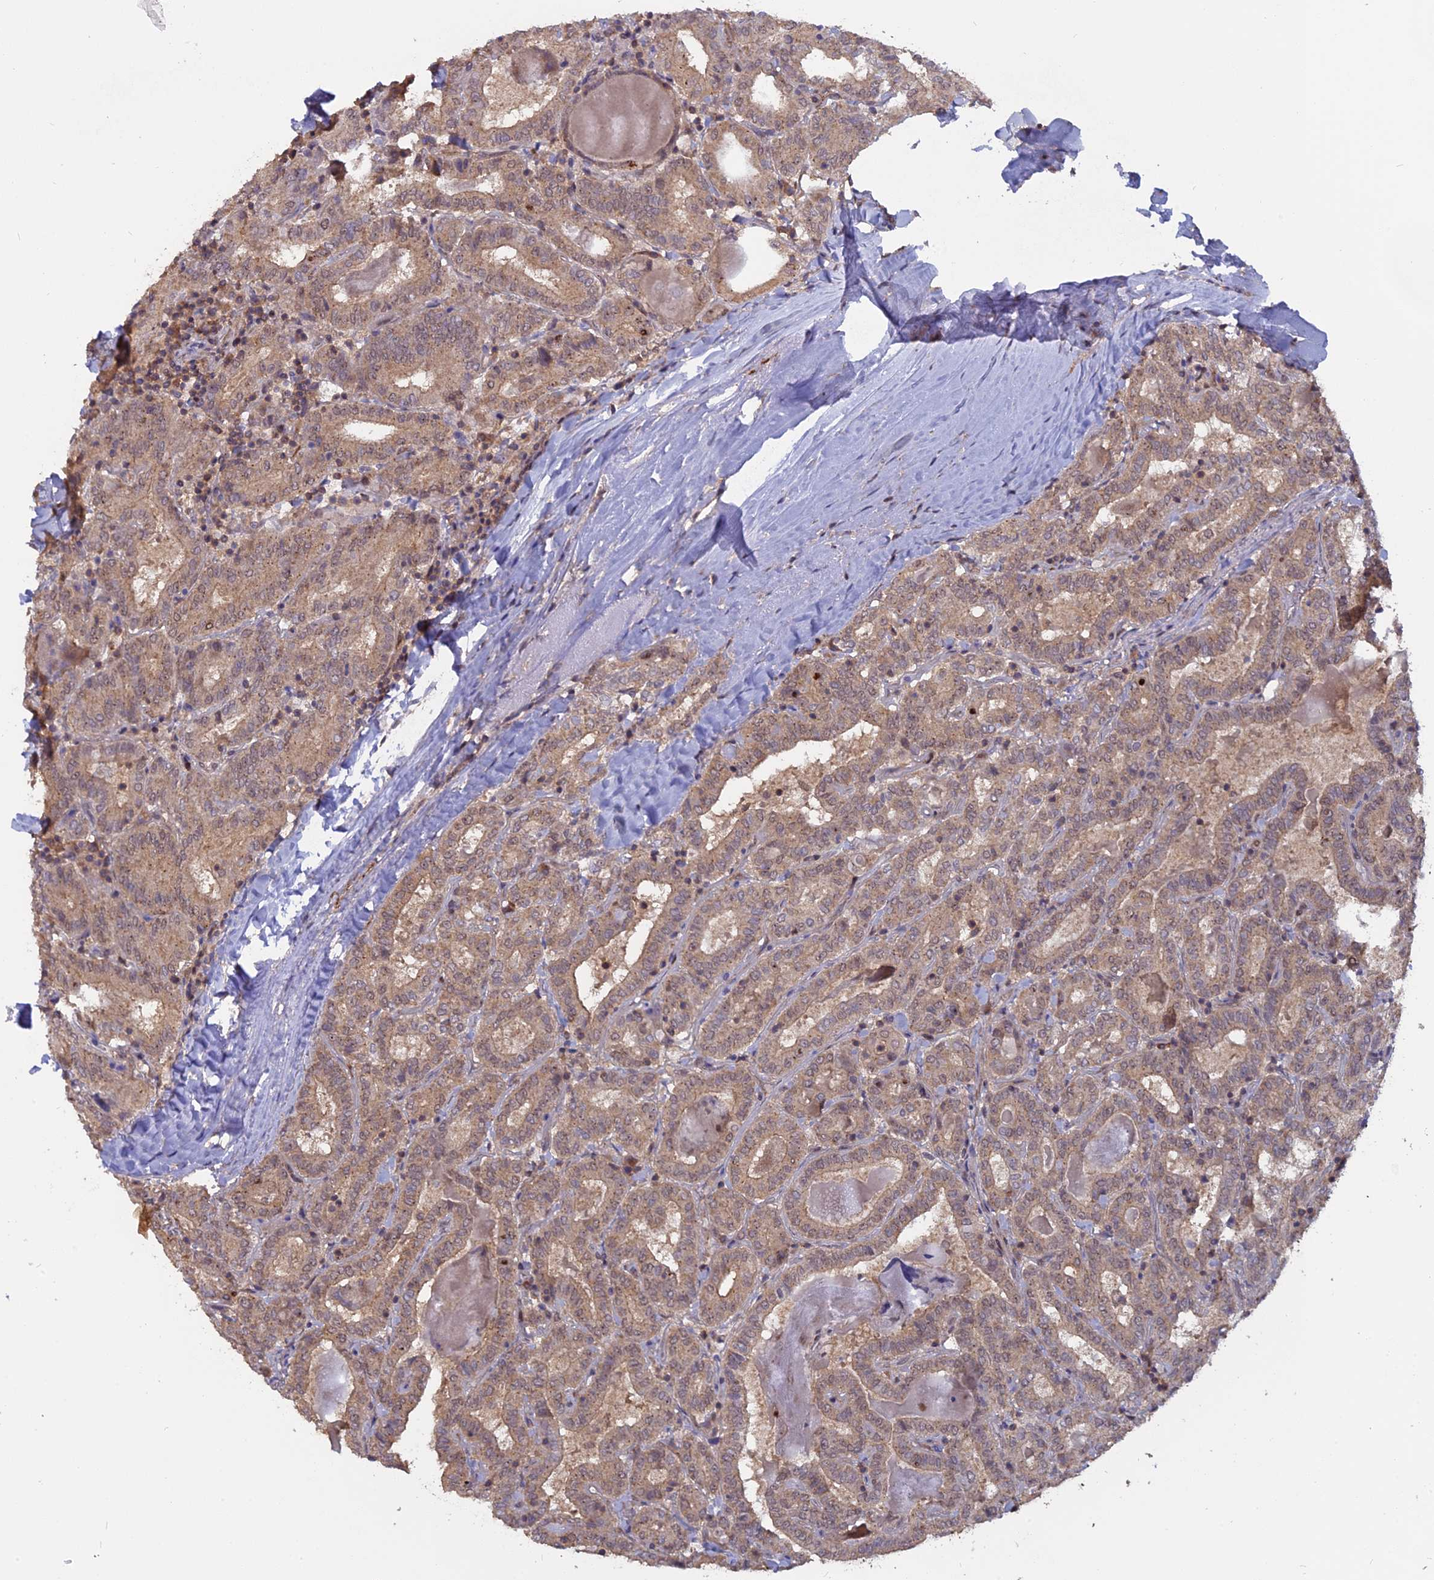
{"staining": {"intensity": "moderate", "quantity": ">75%", "location": "cytoplasmic/membranous,nuclear"}, "tissue": "thyroid cancer", "cell_type": "Tumor cells", "image_type": "cancer", "snomed": [{"axis": "morphology", "description": "Papillary adenocarcinoma, NOS"}, {"axis": "topography", "description": "Thyroid gland"}], "caption": "Immunohistochemistry histopathology image of neoplastic tissue: thyroid cancer (papillary adenocarcinoma) stained using immunohistochemistry exhibits medium levels of moderate protein expression localized specifically in the cytoplasmic/membranous and nuclear of tumor cells, appearing as a cytoplasmic/membranous and nuclear brown color.", "gene": "PKIG", "patient": {"sex": "female", "age": 72}}